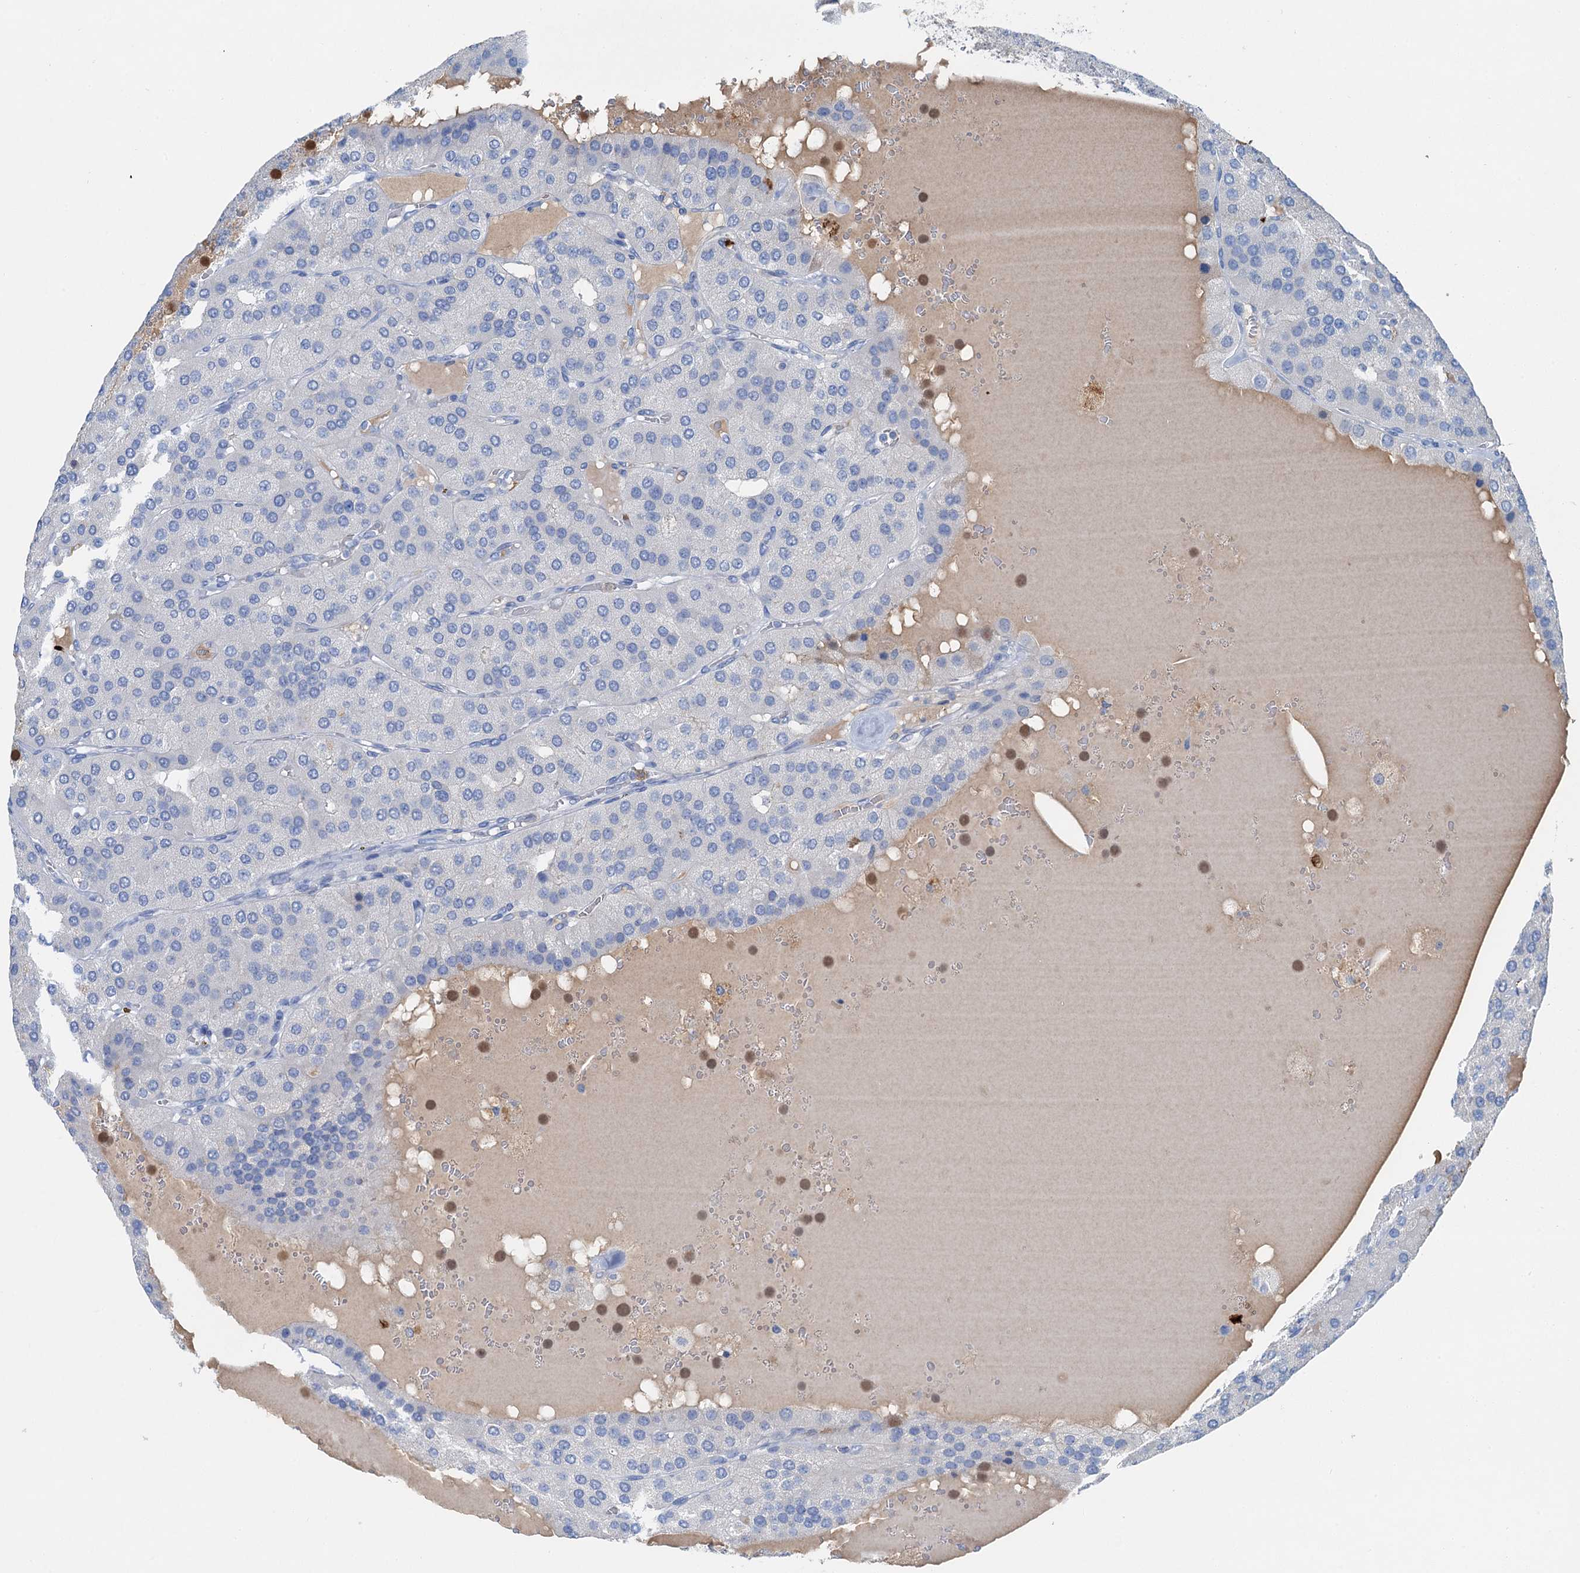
{"staining": {"intensity": "negative", "quantity": "none", "location": "none"}, "tissue": "parathyroid gland", "cell_type": "Glandular cells", "image_type": "normal", "snomed": [{"axis": "morphology", "description": "Normal tissue, NOS"}, {"axis": "morphology", "description": "Adenoma, NOS"}, {"axis": "topography", "description": "Parathyroid gland"}], "caption": "Immunohistochemistry photomicrograph of unremarkable human parathyroid gland stained for a protein (brown), which exhibits no positivity in glandular cells.", "gene": "OTOA", "patient": {"sex": "female", "age": 86}}